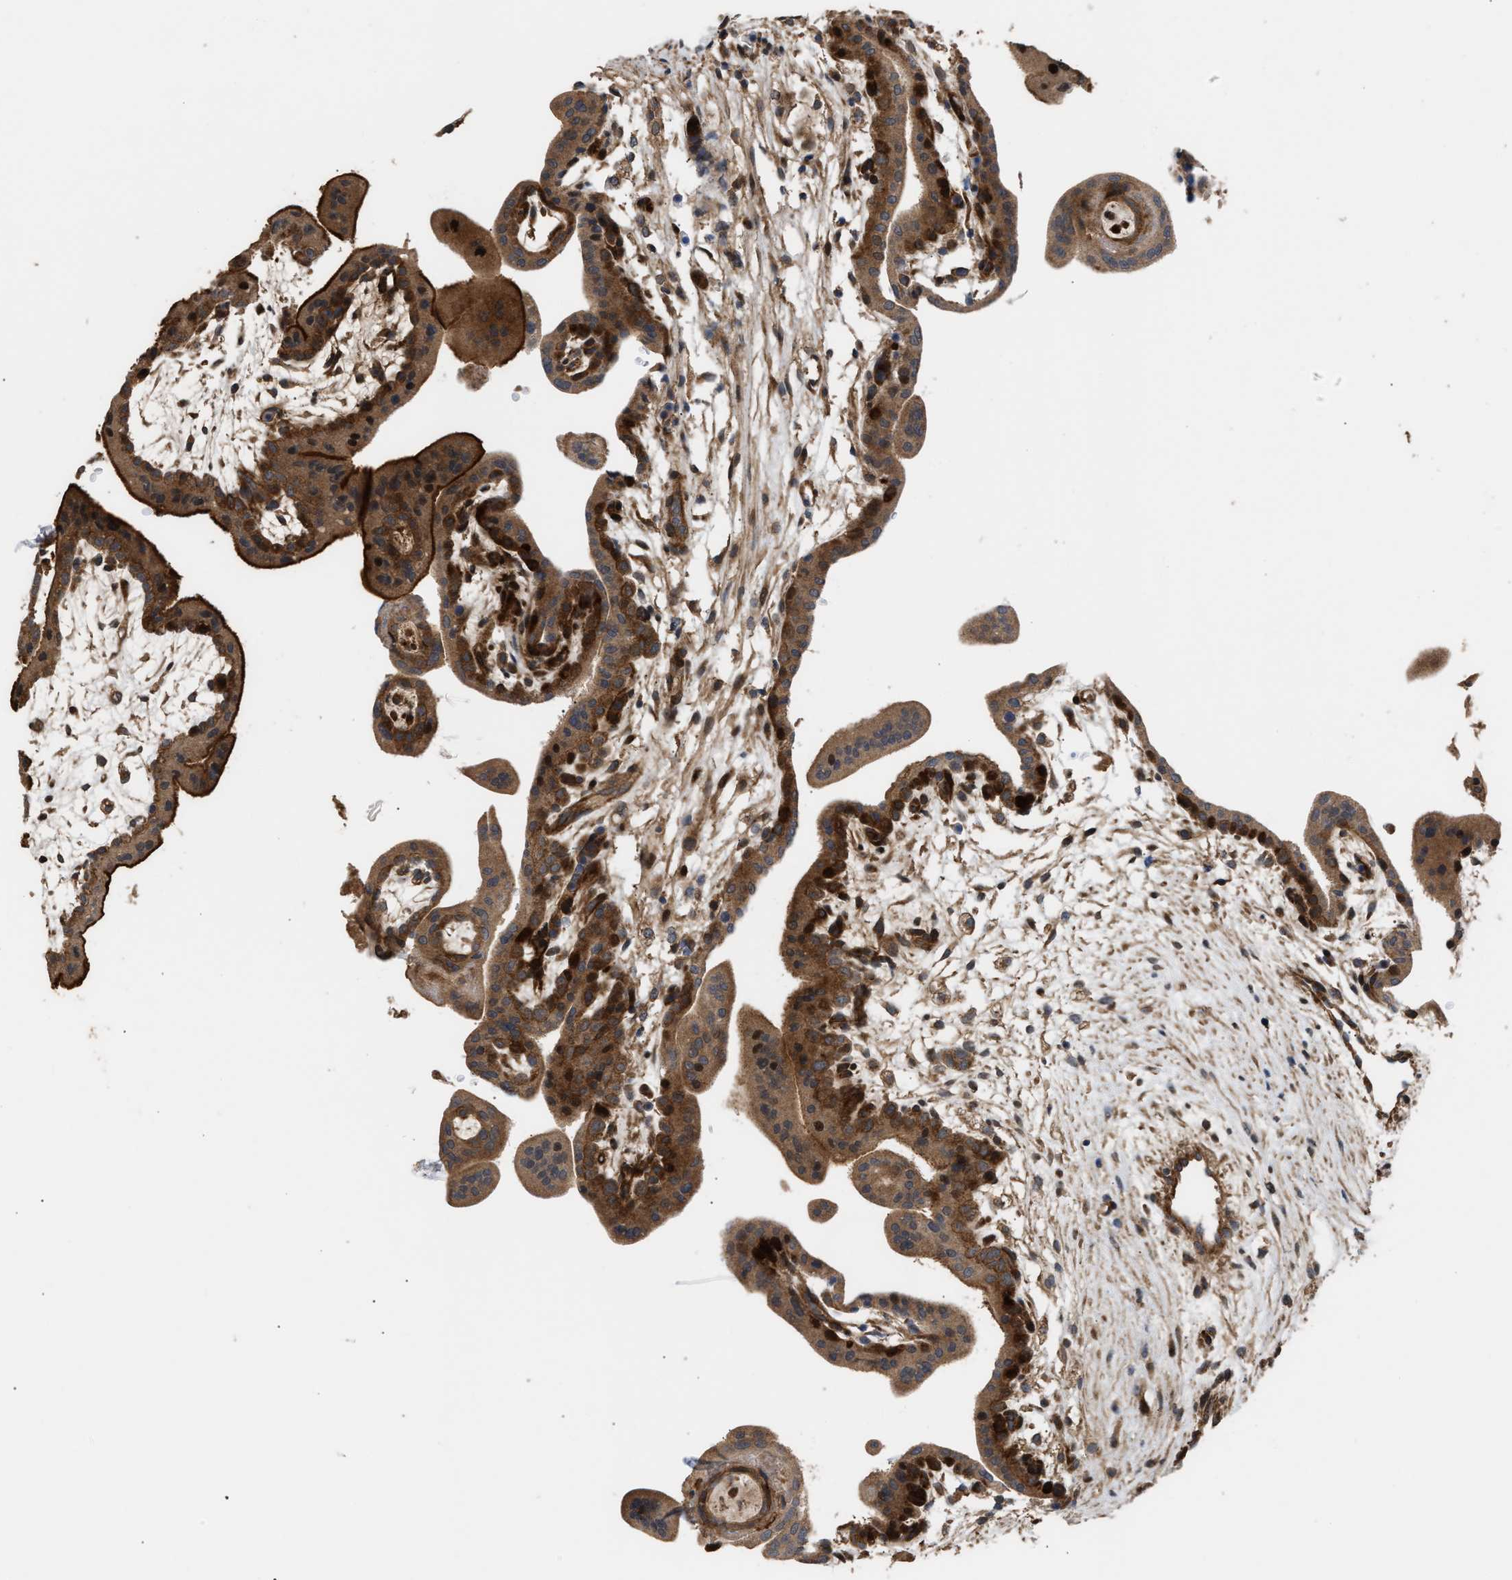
{"staining": {"intensity": "strong", "quantity": ">75%", "location": "cytoplasmic/membranous"}, "tissue": "placenta", "cell_type": "Trophoblastic cells", "image_type": "normal", "snomed": [{"axis": "morphology", "description": "Normal tissue, NOS"}, {"axis": "topography", "description": "Placenta"}], "caption": "Immunohistochemistry of normal placenta reveals high levels of strong cytoplasmic/membranous staining in about >75% of trophoblastic cells.", "gene": "STAU1", "patient": {"sex": "female", "age": 35}}